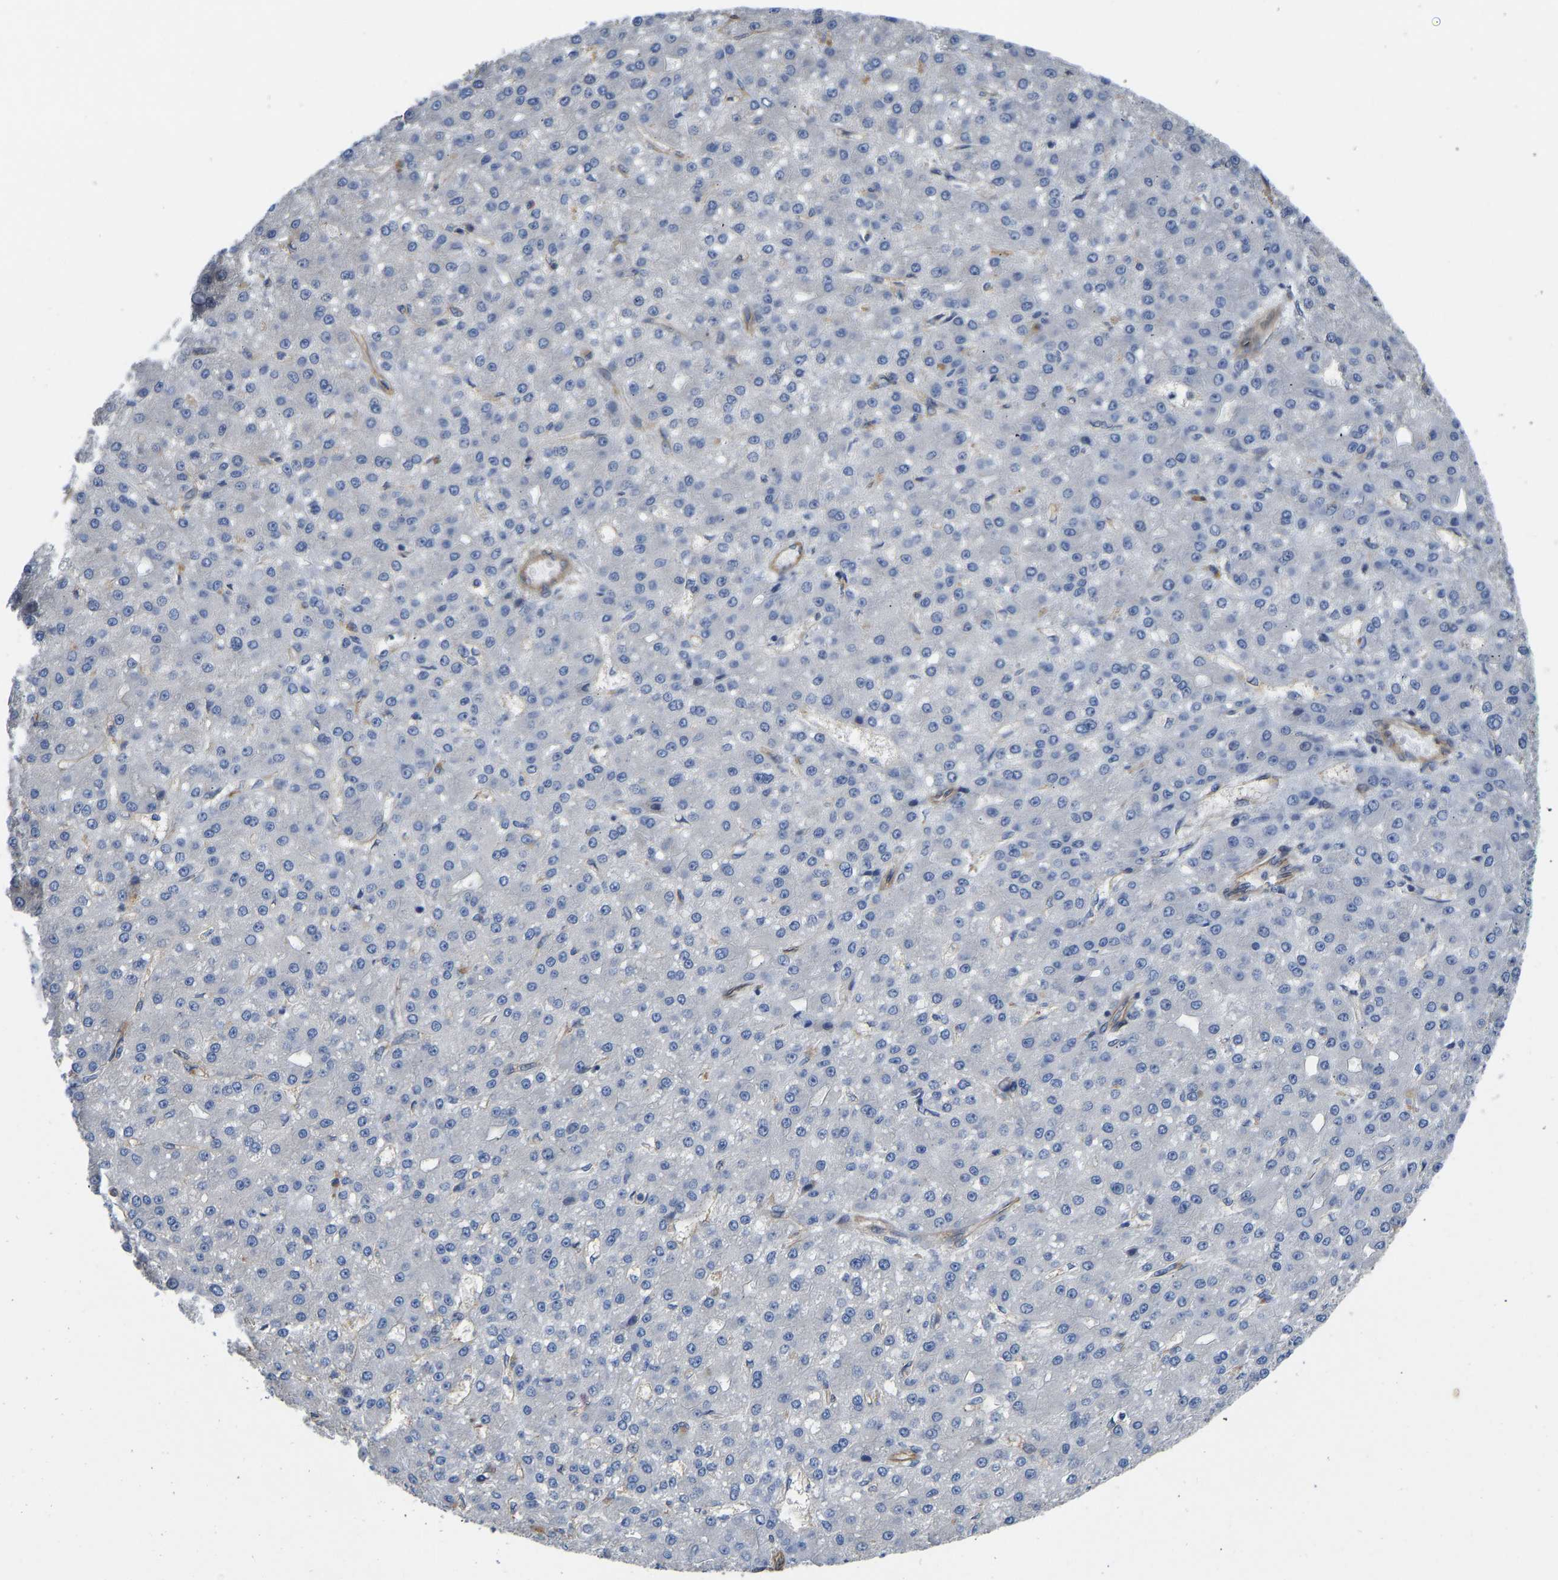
{"staining": {"intensity": "negative", "quantity": "none", "location": "none"}, "tissue": "liver cancer", "cell_type": "Tumor cells", "image_type": "cancer", "snomed": [{"axis": "morphology", "description": "Carcinoma, Hepatocellular, NOS"}, {"axis": "topography", "description": "Liver"}], "caption": "IHC photomicrograph of liver cancer (hepatocellular carcinoma) stained for a protein (brown), which demonstrates no expression in tumor cells.", "gene": "ELMO2", "patient": {"sex": "male", "age": 67}}